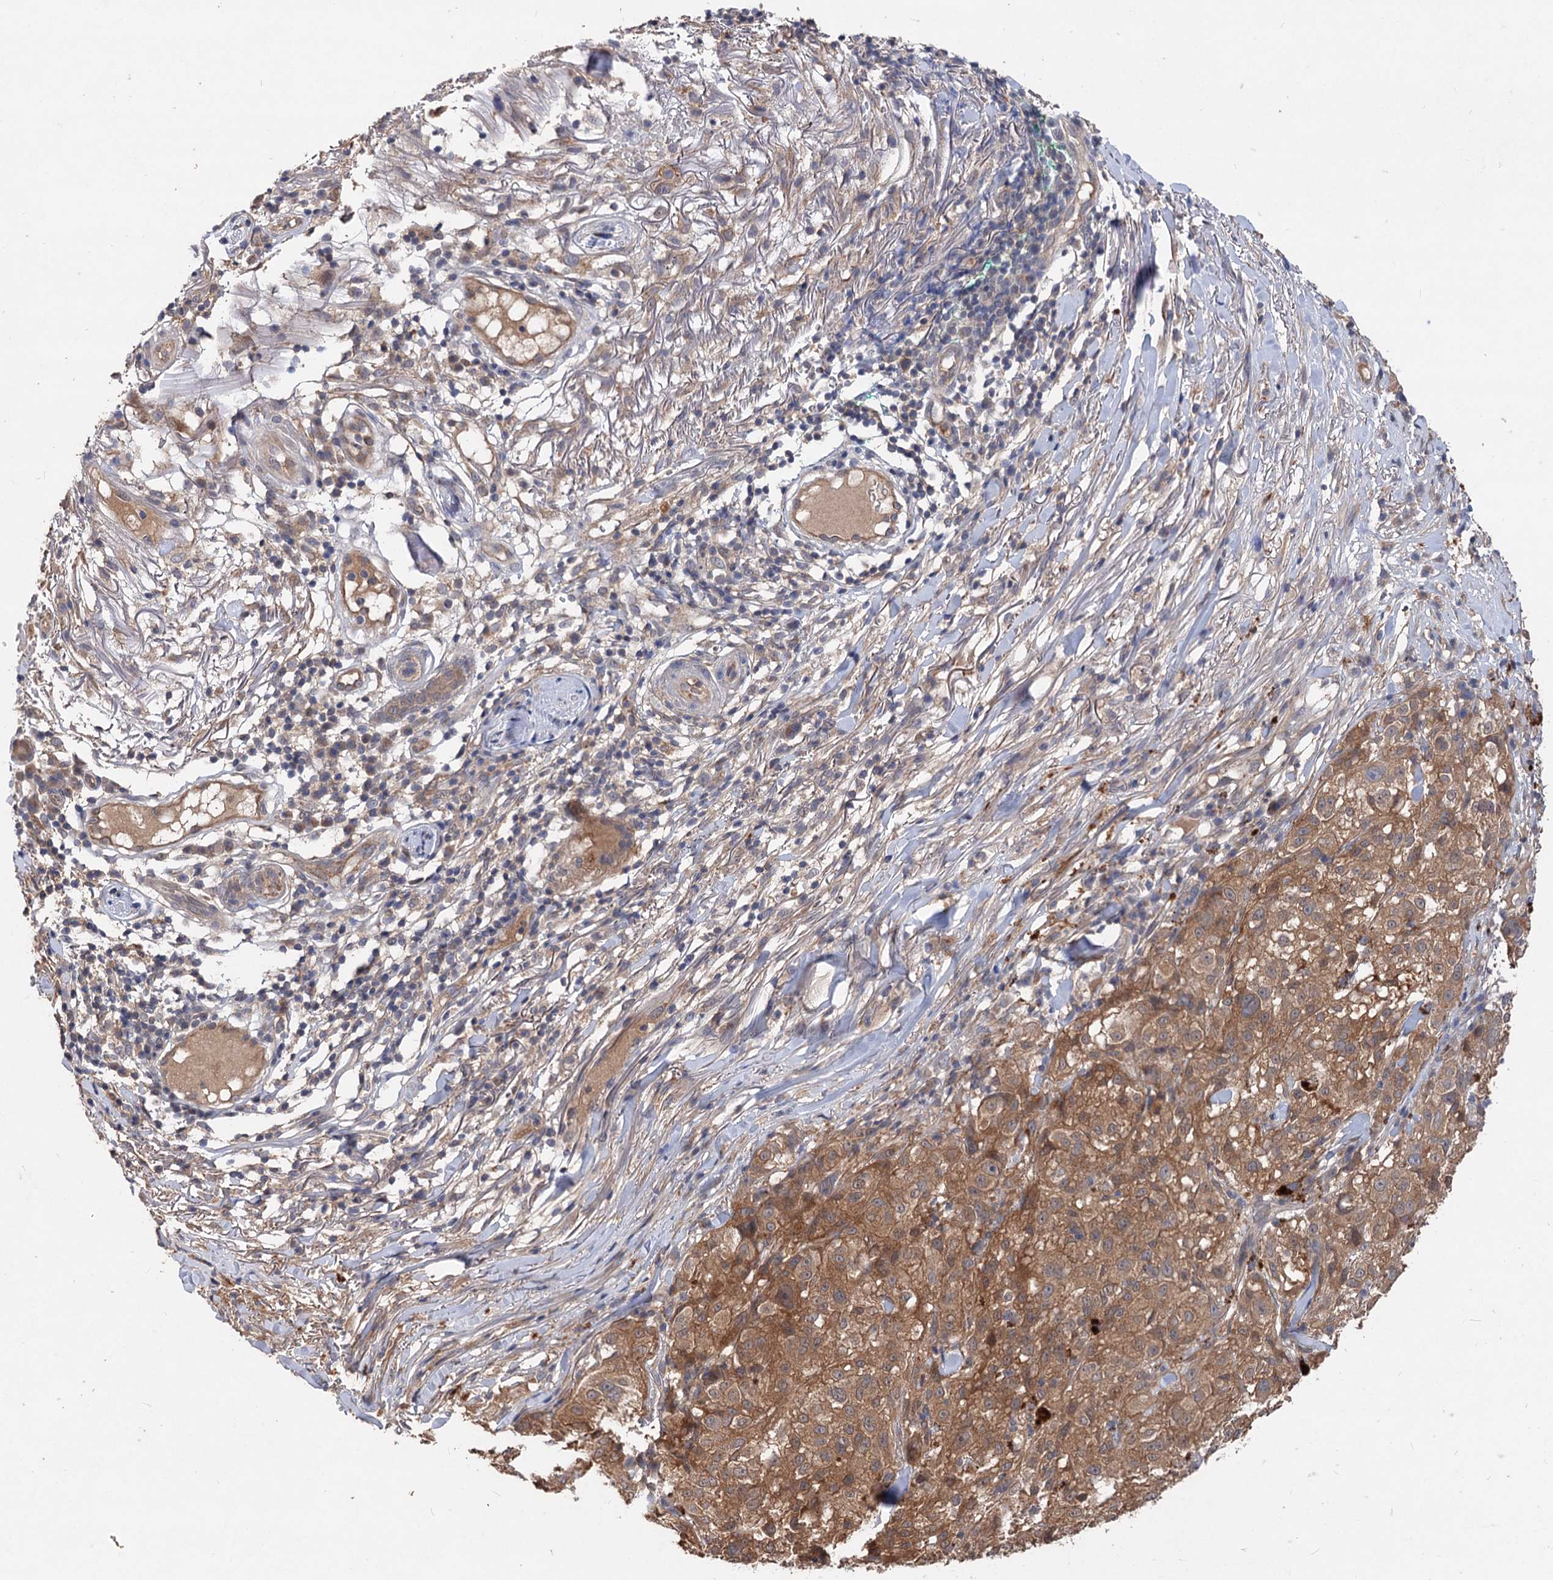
{"staining": {"intensity": "moderate", "quantity": ">75%", "location": "cytoplasmic/membranous"}, "tissue": "melanoma", "cell_type": "Tumor cells", "image_type": "cancer", "snomed": [{"axis": "morphology", "description": "Necrosis, NOS"}, {"axis": "morphology", "description": "Malignant melanoma, NOS"}, {"axis": "topography", "description": "Skin"}], "caption": "Protein expression analysis of human malignant melanoma reveals moderate cytoplasmic/membranous positivity in about >75% of tumor cells.", "gene": "NUDCD2", "patient": {"sex": "female", "age": 87}}